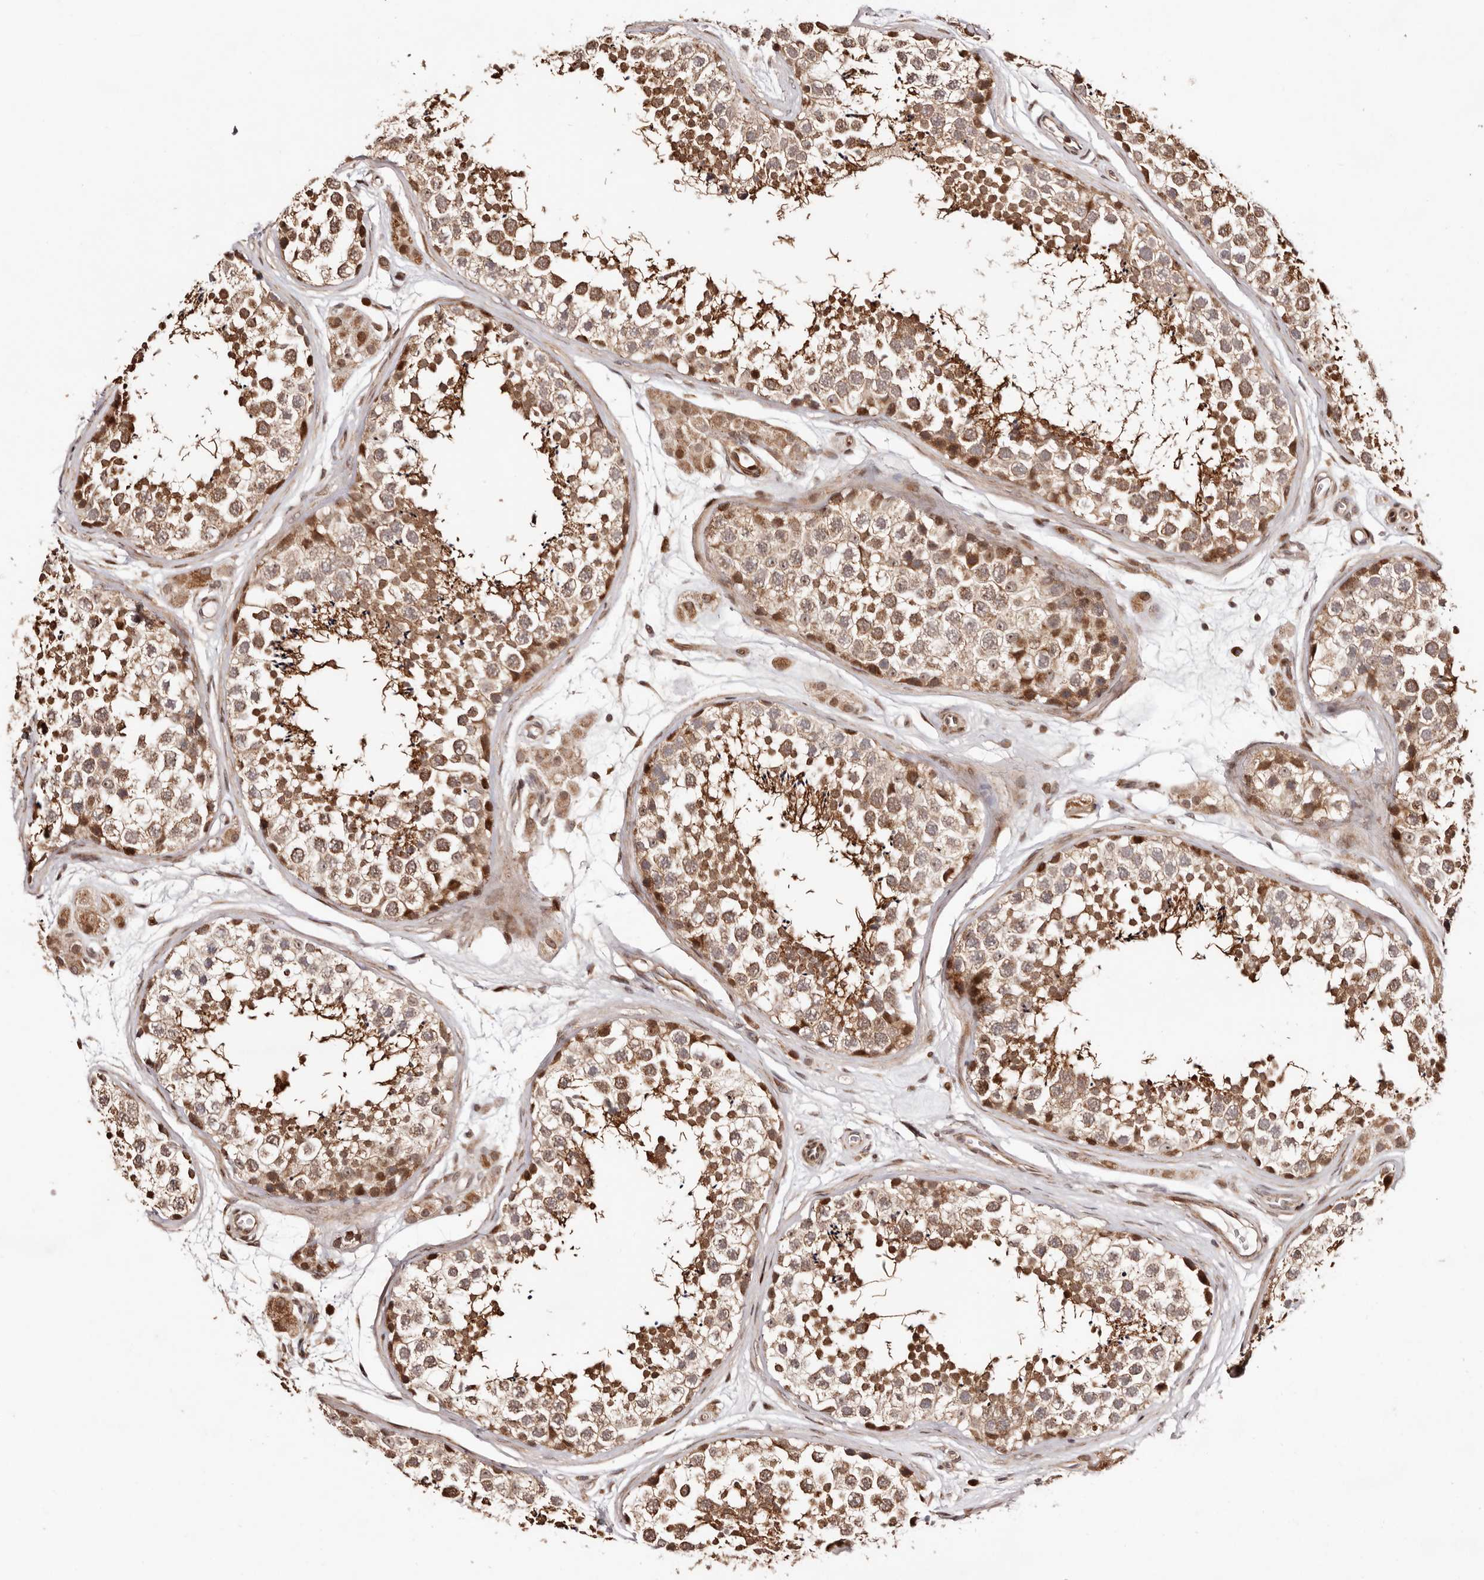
{"staining": {"intensity": "moderate", "quantity": ">75%", "location": "cytoplasmic/membranous,nuclear"}, "tissue": "testis", "cell_type": "Cells in seminiferous ducts", "image_type": "normal", "snomed": [{"axis": "morphology", "description": "Normal tissue, NOS"}, {"axis": "topography", "description": "Testis"}], "caption": "The image displays staining of unremarkable testis, revealing moderate cytoplasmic/membranous,nuclear protein expression (brown color) within cells in seminiferous ducts.", "gene": "HIVEP3", "patient": {"sex": "male", "age": 56}}